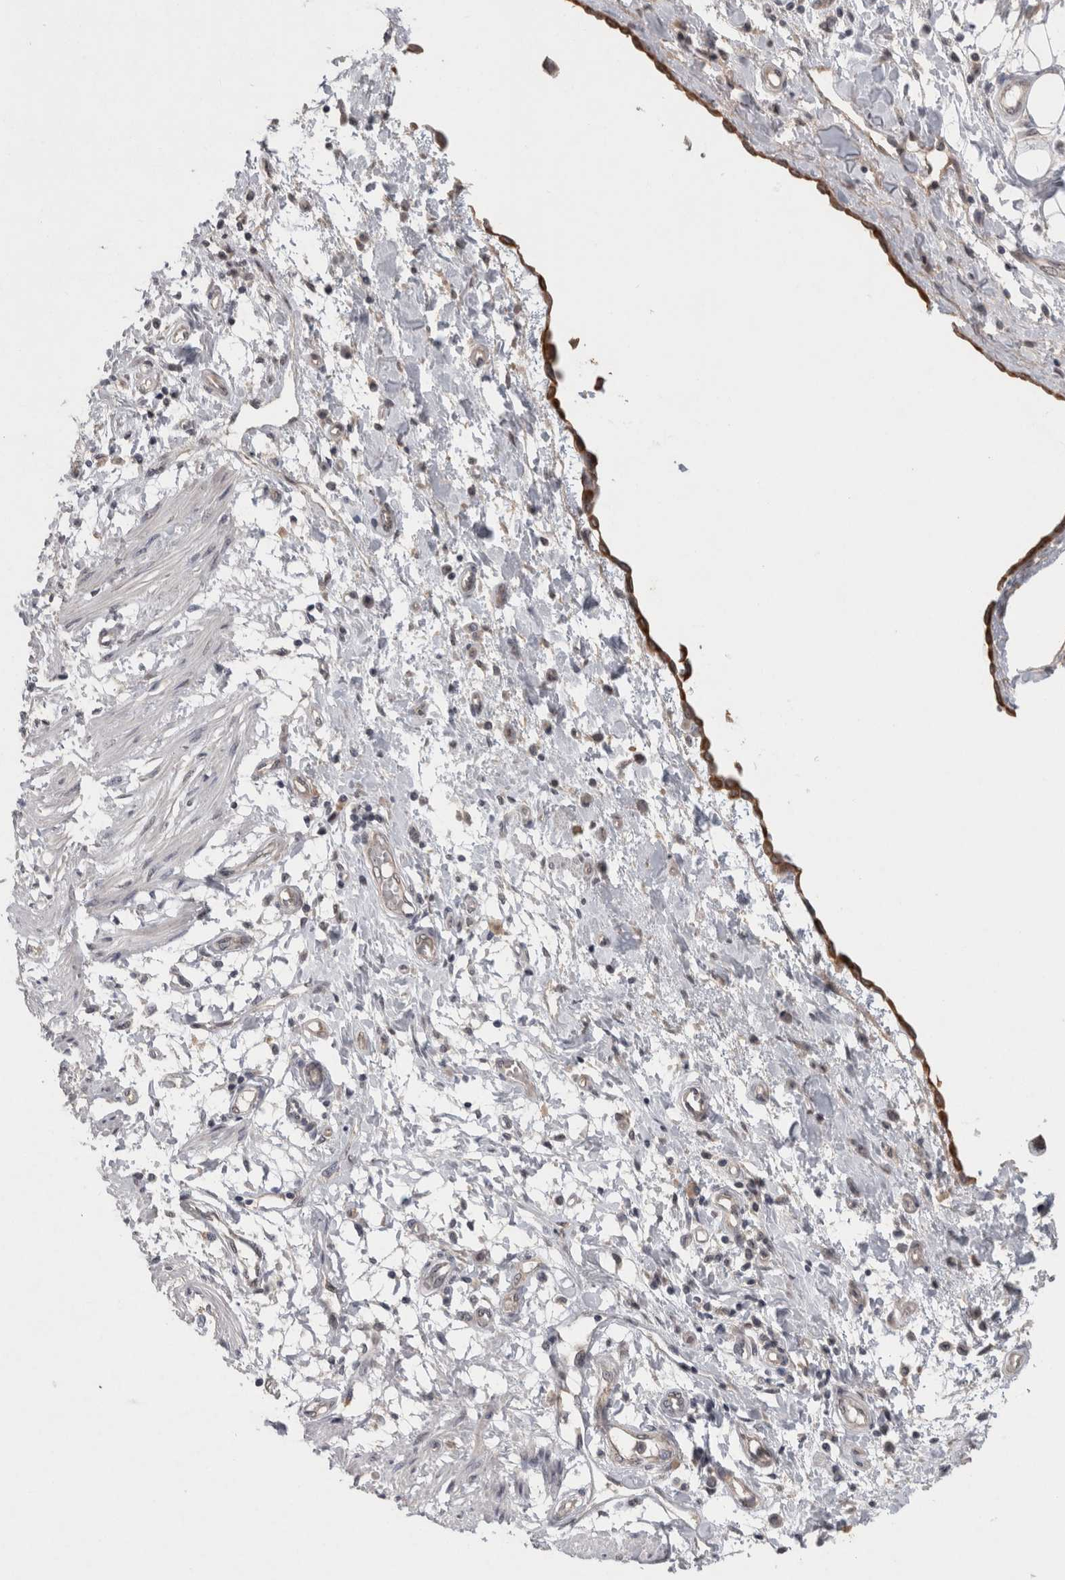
{"staining": {"intensity": "weak", "quantity": "<25%", "location": "cytoplasmic/membranous"}, "tissue": "smooth muscle", "cell_type": "Smooth muscle cells", "image_type": "normal", "snomed": [{"axis": "morphology", "description": "Normal tissue, NOS"}, {"axis": "morphology", "description": "Adenocarcinoma, NOS"}, {"axis": "topography", "description": "Smooth muscle"}, {"axis": "topography", "description": "Colon"}], "caption": "High magnification brightfield microscopy of normal smooth muscle stained with DAB (brown) and counterstained with hematoxylin (blue): smooth muscle cells show no significant positivity. (DAB immunohistochemistry (IHC), high magnification).", "gene": "RHPN1", "patient": {"sex": "male", "age": 14}}